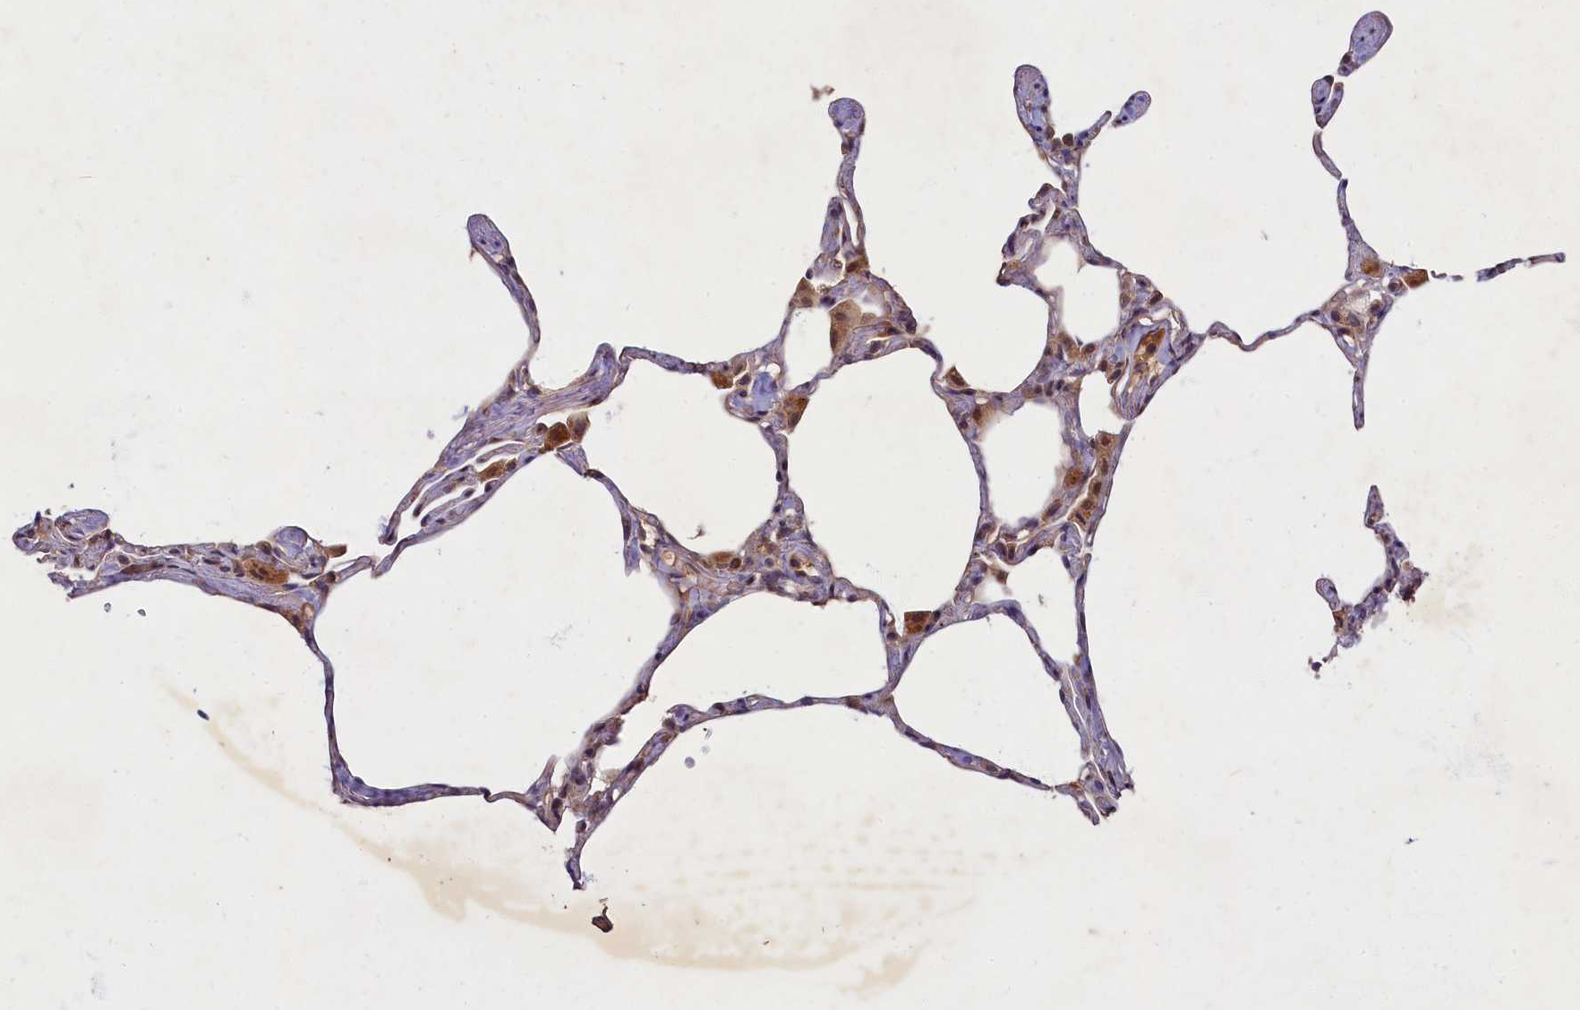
{"staining": {"intensity": "weak", "quantity": "25%-75%", "location": "cytoplasmic/membranous"}, "tissue": "lung", "cell_type": "Alveolar cells", "image_type": "normal", "snomed": [{"axis": "morphology", "description": "Normal tissue, NOS"}, {"axis": "topography", "description": "Lung"}], "caption": "Benign lung exhibits weak cytoplasmic/membranous staining in approximately 25%-75% of alveolar cells.", "gene": "BICD1", "patient": {"sex": "male", "age": 65}}